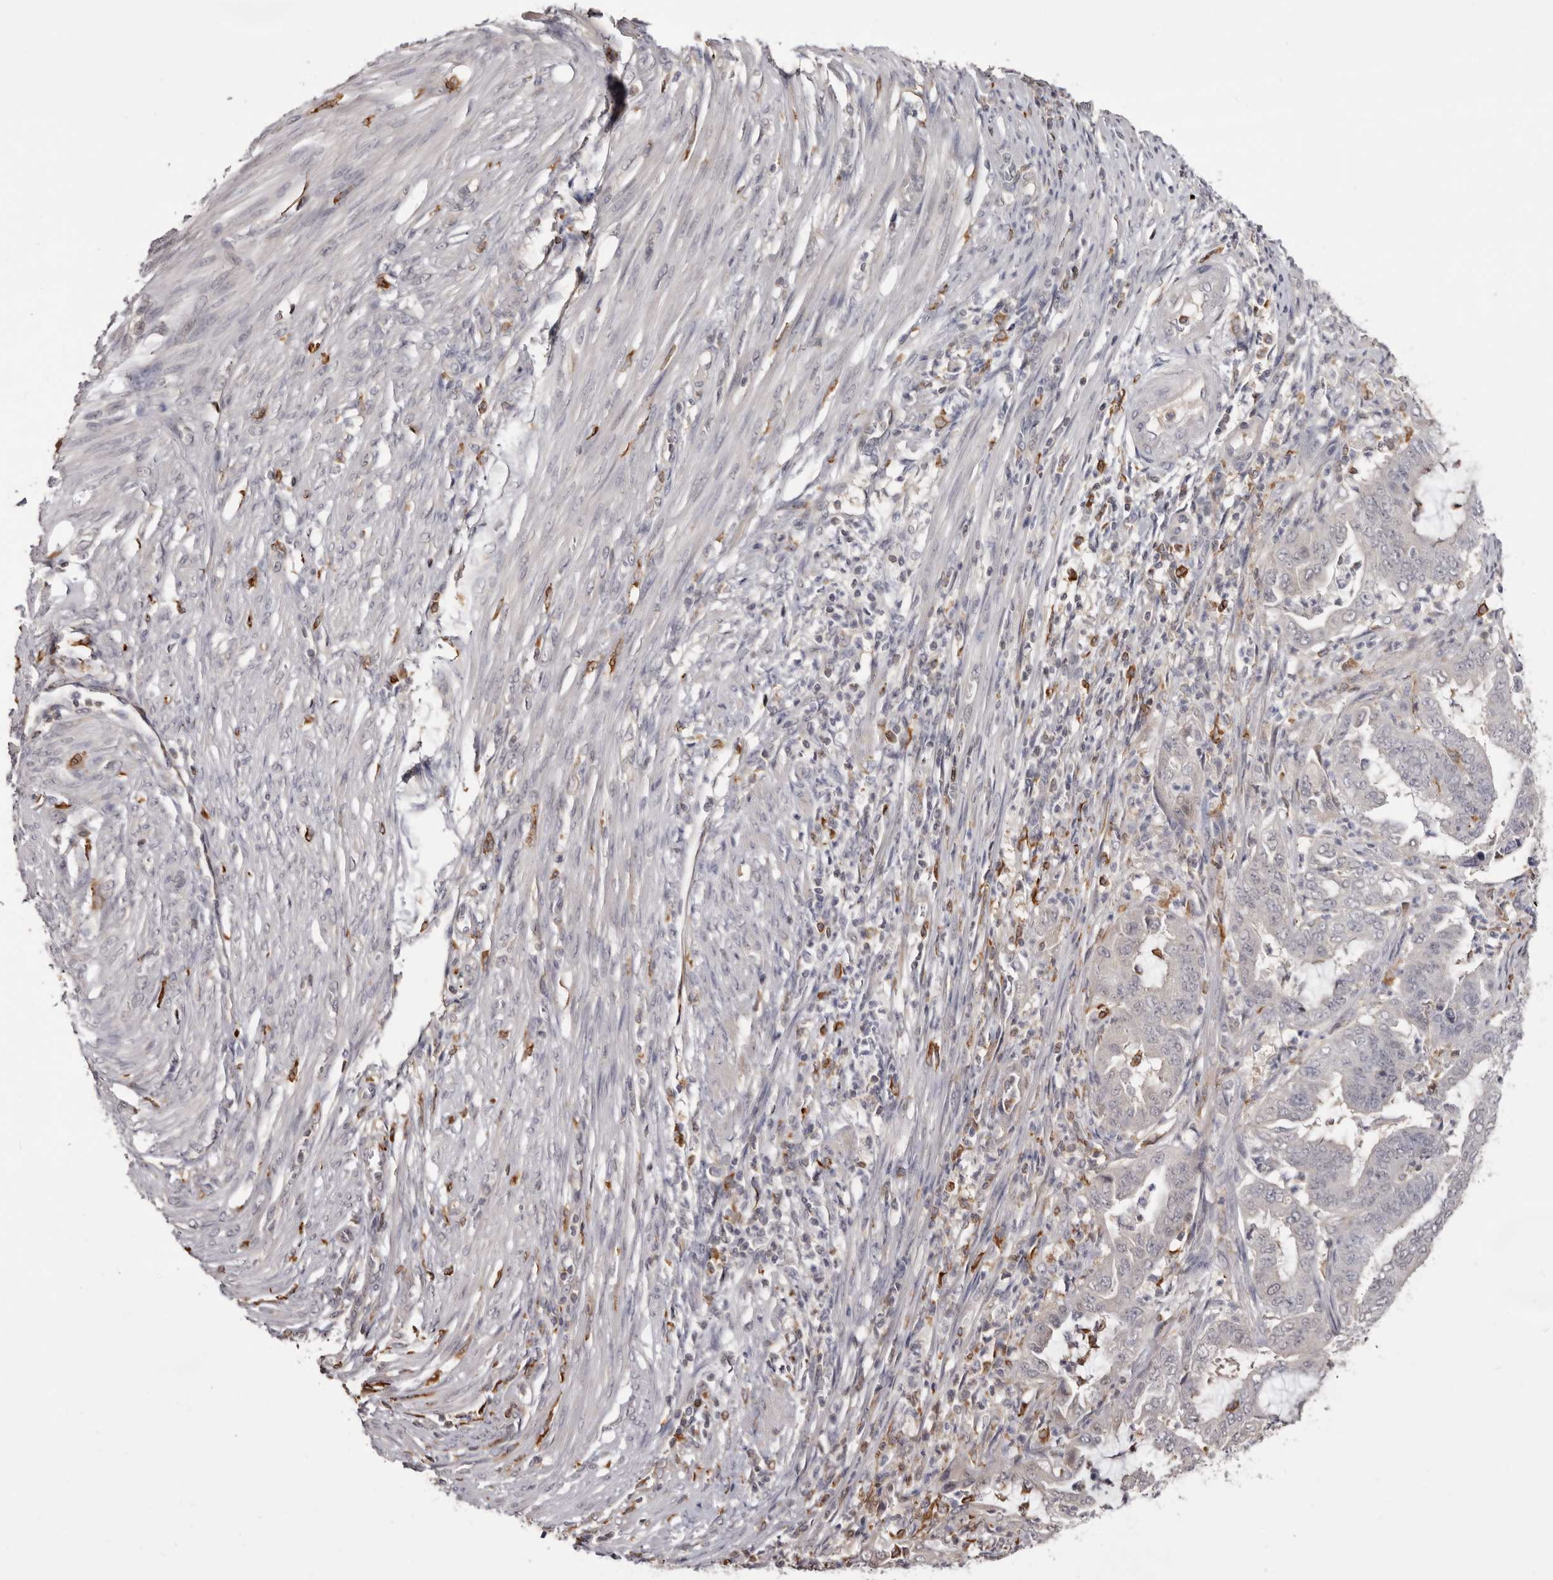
{"staining": {"intensity": "negative", "quantity": "none", "location": "none"}, "tissue": "endometrial cancer", "cell_type": "Tumor cells", "image_type": "cancer", "snomed": [{"axis": "morphology", "description": "Adenocarcinoma, NOS"}, {"axis": "topography", "description": "Endometrium"}], "caption": "Tumor cells are negative for brown protein staining in endometrial adenocarcinoma.", "gene": "TNNI1", "patient": {"sex": "female", "age": 51}}